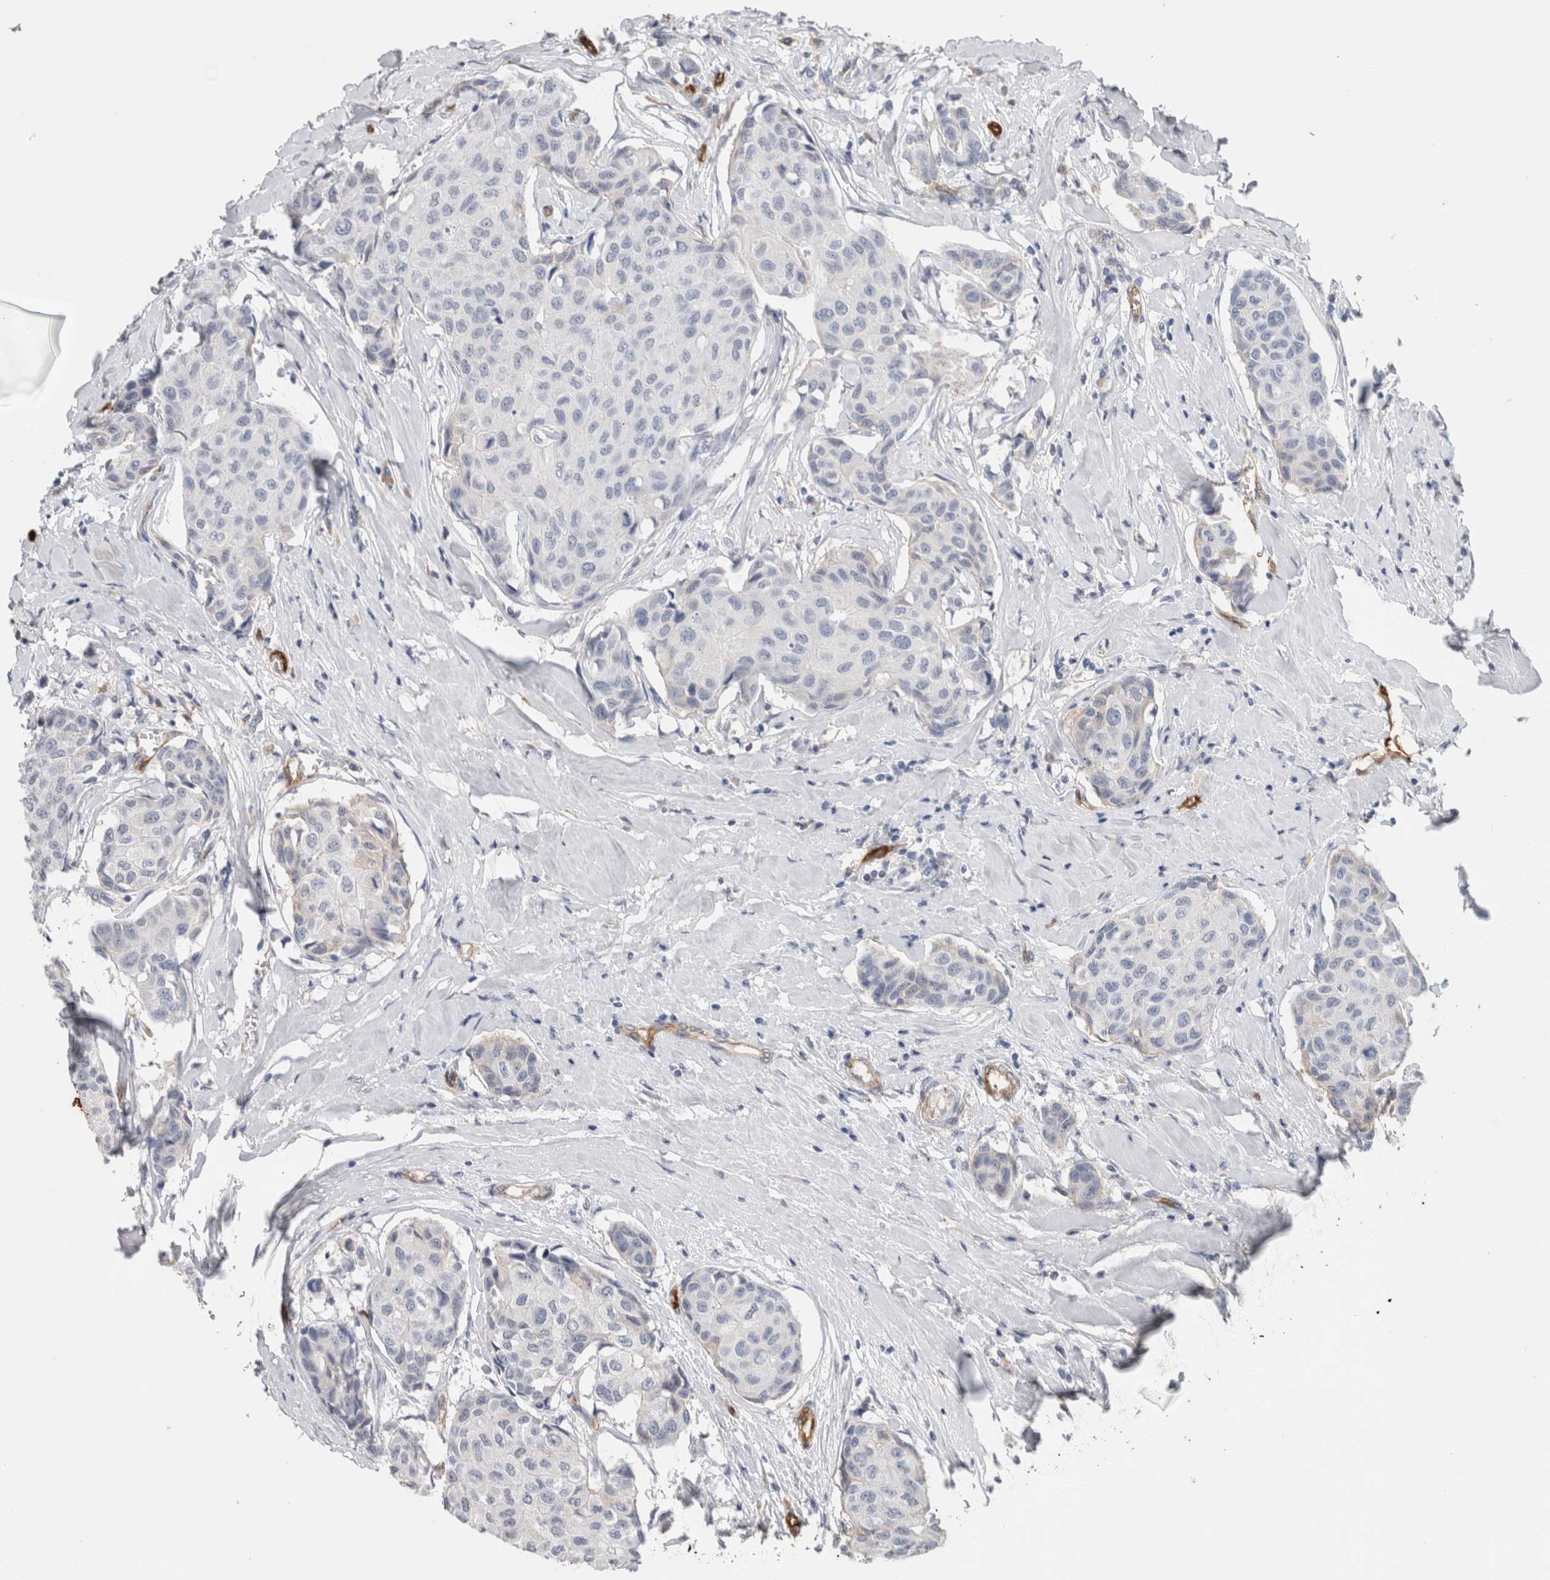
{"staining": {"intensity": "negative", "quantity": "none", "location": "none"}, "tissue": "breast cancer", "cell_type": "Tumor cells", "image_type": "cancer", "snomed": [{"axis": "morphology", "description": "Duct carcinoma"}, {"axis": "topography", "description": "Breast"}], "caption": "Protein analysis of breast invasive ductal carcinoma shows no significant positivity in tumor cells. (Brightfield microscopy of DAB IHC at high magnification).", "gene": "FABP4", "patient": {"sex": "female", "age": 80}}